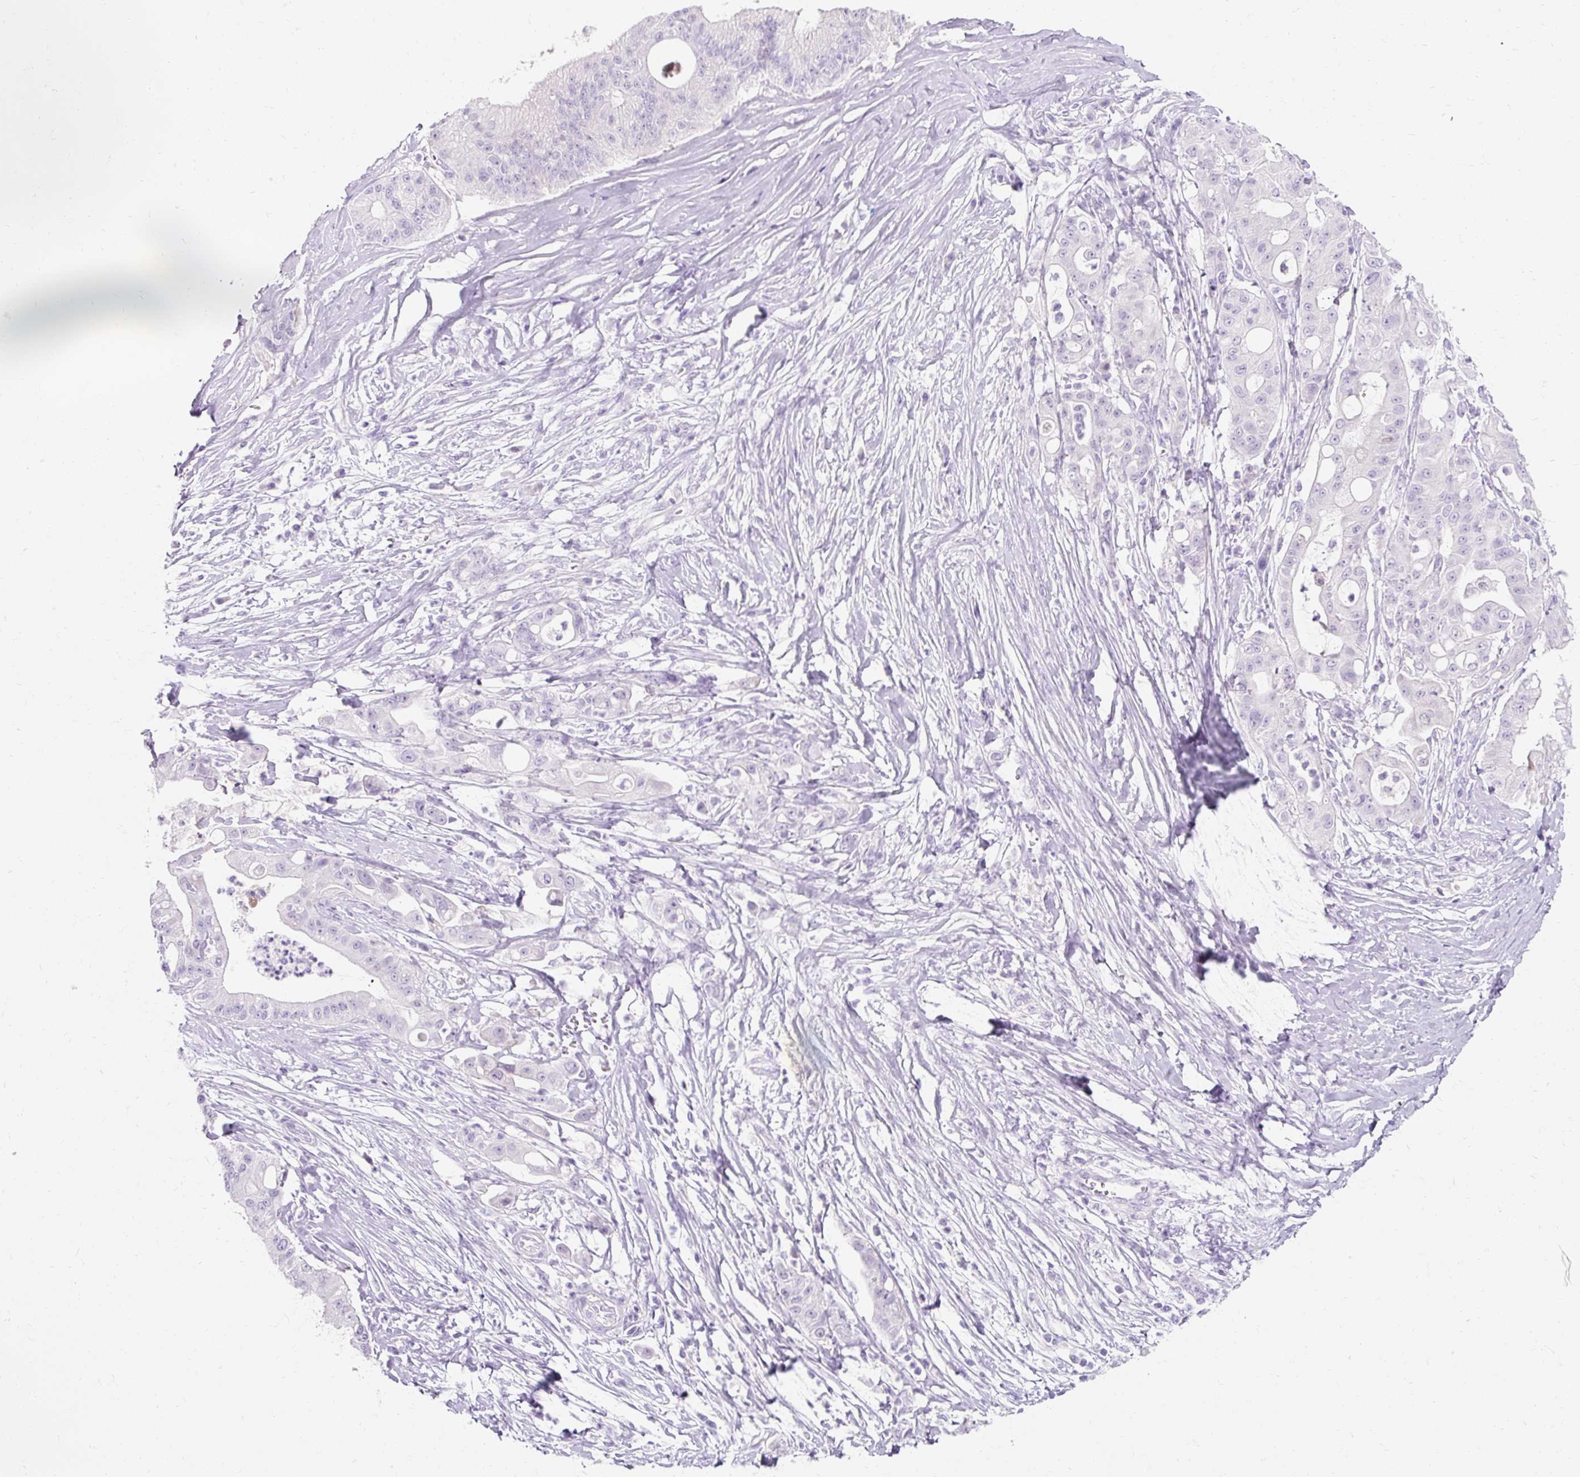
{"staining": {"intensity": "negative", "quantity": "none", "location": "none"}, "tissue": "ovarian cancer", "cell_type": "Tumor cells", "image_type": "cancer", "snomed": [{"axis": "morphology", "description": "Cystadenocarcinoma, mucinous, NOS"}, {"axis": "topography", "description": "Ovary"}], "caption": "Tumor cells are negative for brown protein staining in ovarian cancer (mucinous cystadenocarcinoma).", "gene": "CLDN25", "patient": {"sex": "female", "age": 70}}